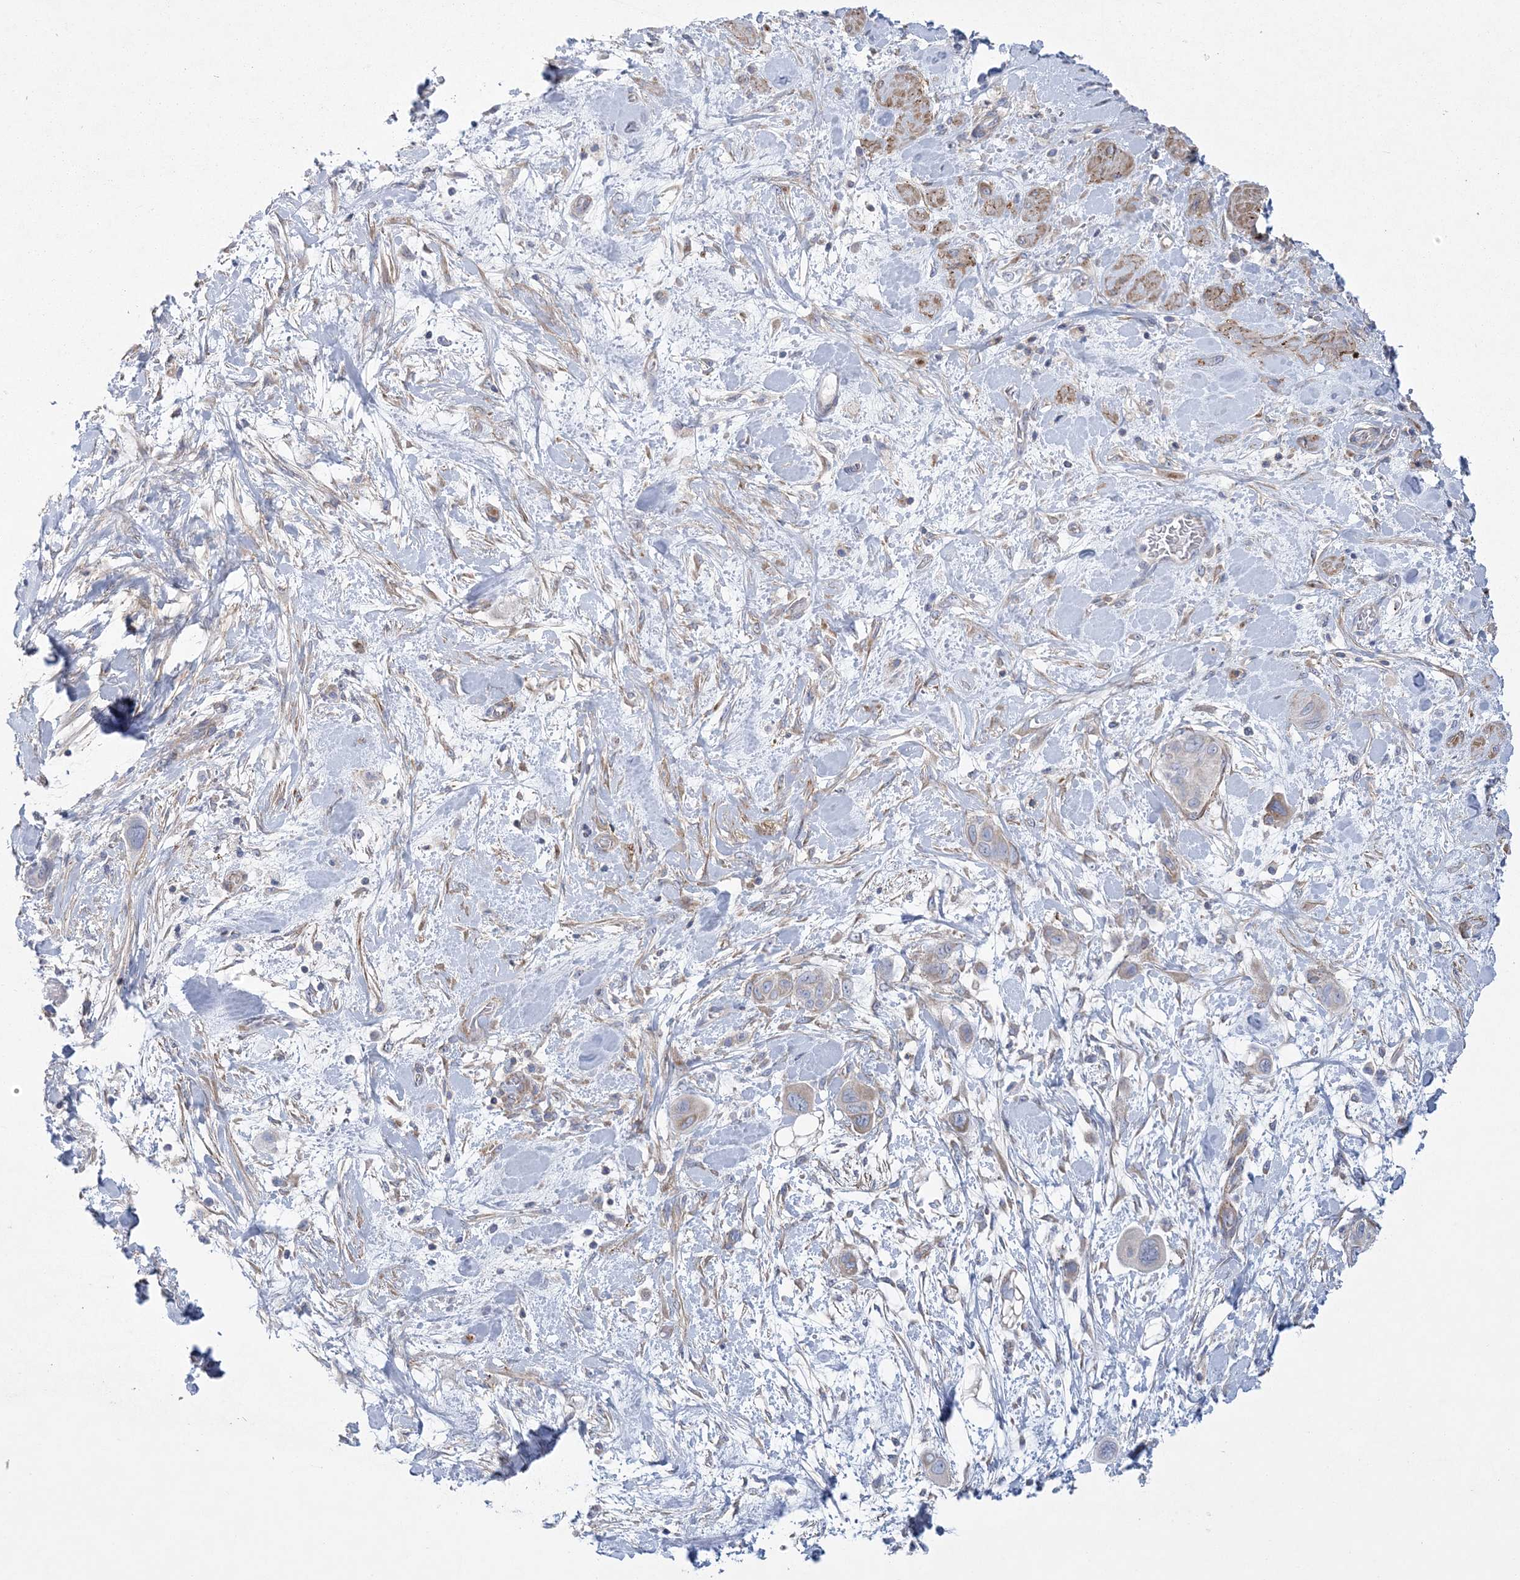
{"staining": {"intensity": "weak", "quantity": "<25%", "location": "cytoplasmic/membranous"}, "tissue": "pancreatic cancer", "cell_type": "Tumor cells", "image_type": "cancer", "snomed": [{"axis": "morphology", "description": "Adenocarcinoma, NOS"}, {"axis": "topography", "description": "Pancreas"}], "caption": "Human adenocarcinoma (pancreatic) stained for a protein using immunohistochemistry reveals no staining in tumor cells.", "gene": "ARSJ", "patient": {"sex": "male", "age": 68}}